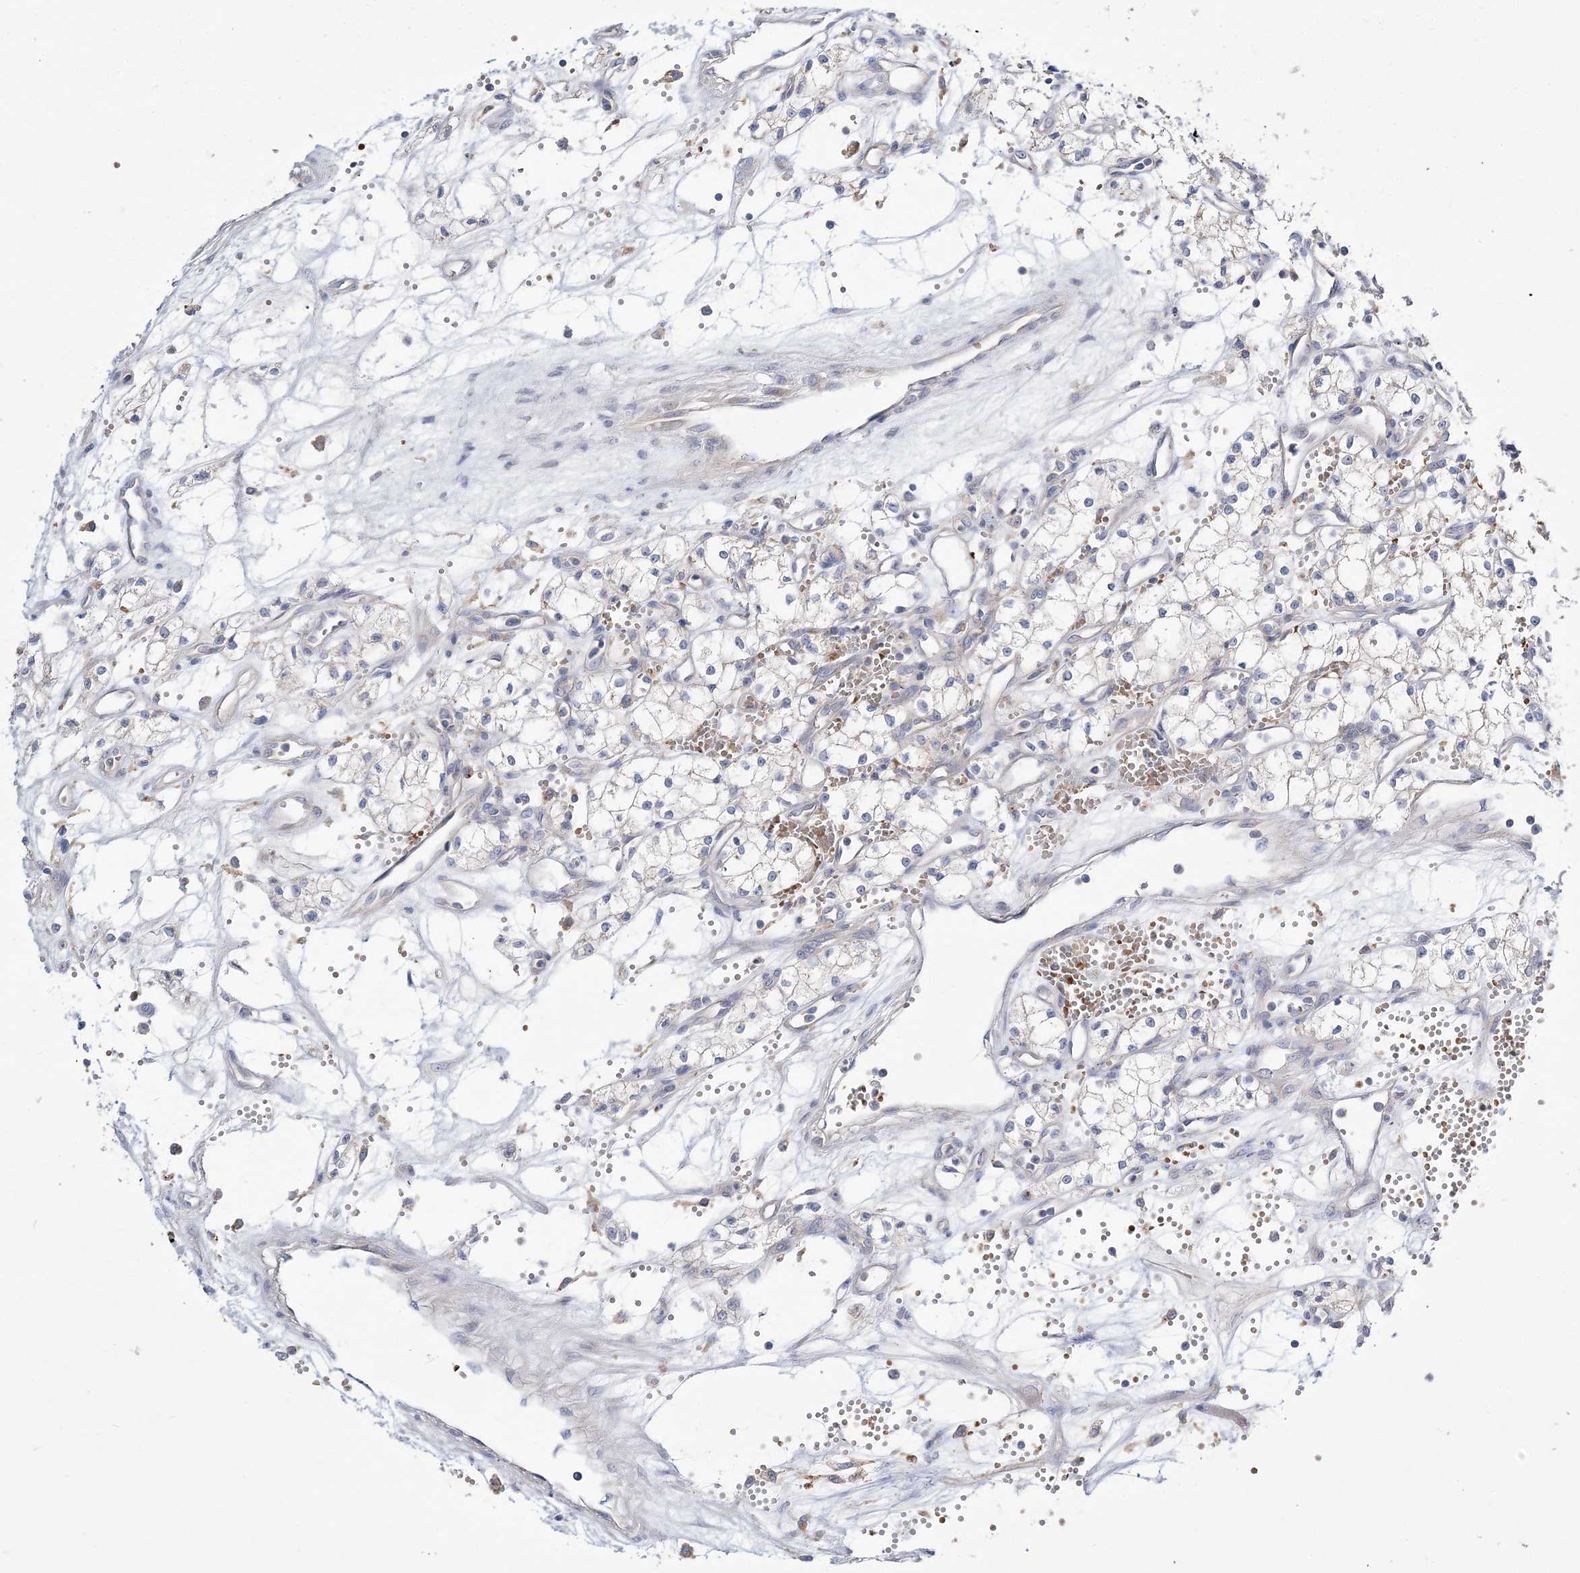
{"staining": {"intensity": "negative", "quantity": "none", "location": "none"}, "tissue": "renal cancer", "cell_type": "Tumor cells", "image_type": "cancer", "snomed": [{"axis": "morphology", "description": "Adenocarcinoma, NOS"}, {"axis": "topography", "description": "Kidney"}], "caption": "An image of human adenocarcinoma (renal) is negative for staining in tumor cells.", "gene": "ATP11B", "patient": {"sex": "male", "age": 59}}